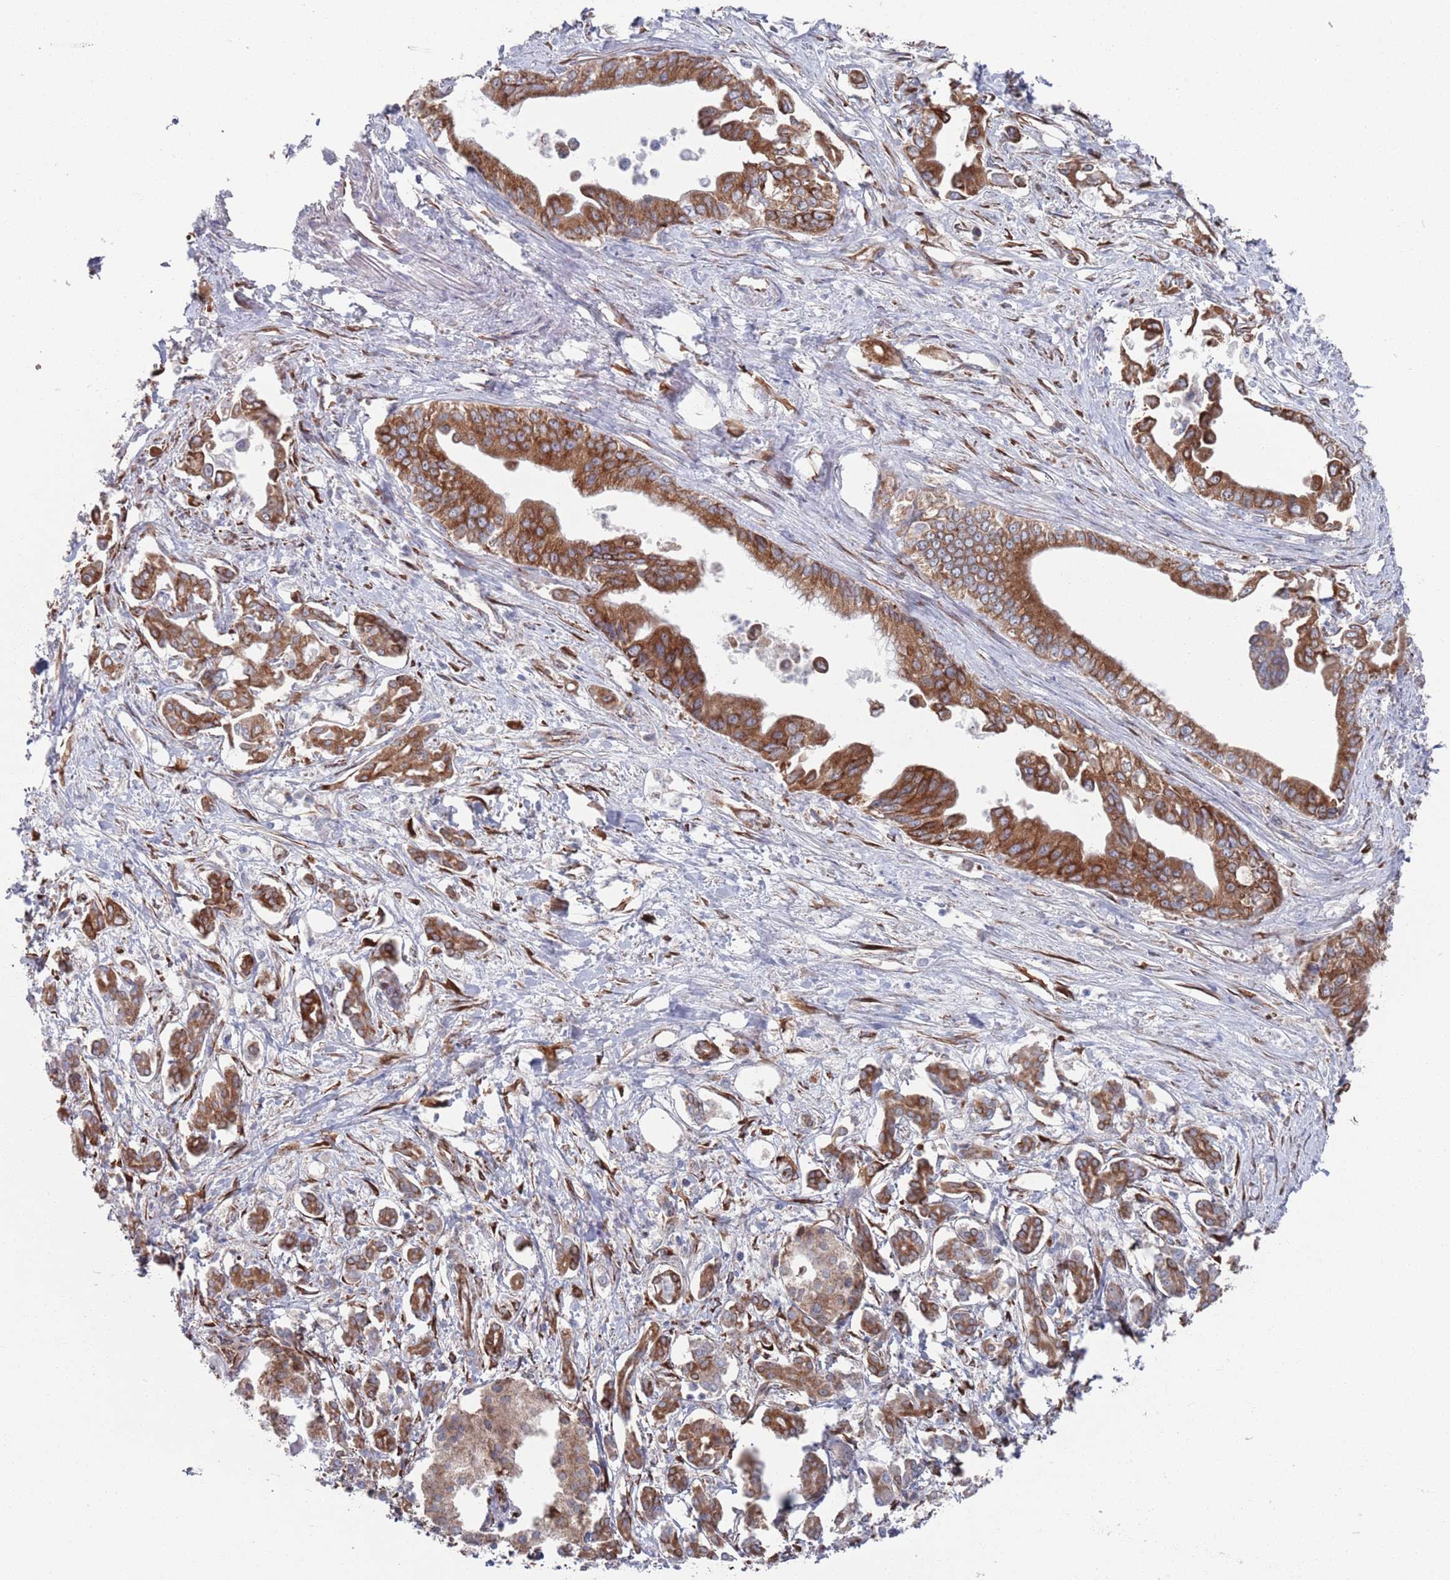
{"staining": {"intensity": "moderate", "quantity": ">75%", "location": "cytoplasmic/membranous"}, "tissue": "pancreatic cancer", "cell_type": "Tumor cells", "image_type": "cancer", "snomed": [{"axis": "morphology", "description": "Adenocarcinoma, NOS"}, {"axis": "topography", "description": "Pancreas"}], "caption": "Immunohistochemistry (IHC) (DAB) staining of human pancreatic cancer (adenocarcinoma) reveals moderate cytoplasmic/membranous protein staining in about >75% of tumor cells.", "gene": "CCDC106", "patient": {"sex": "male", "age": 61}}